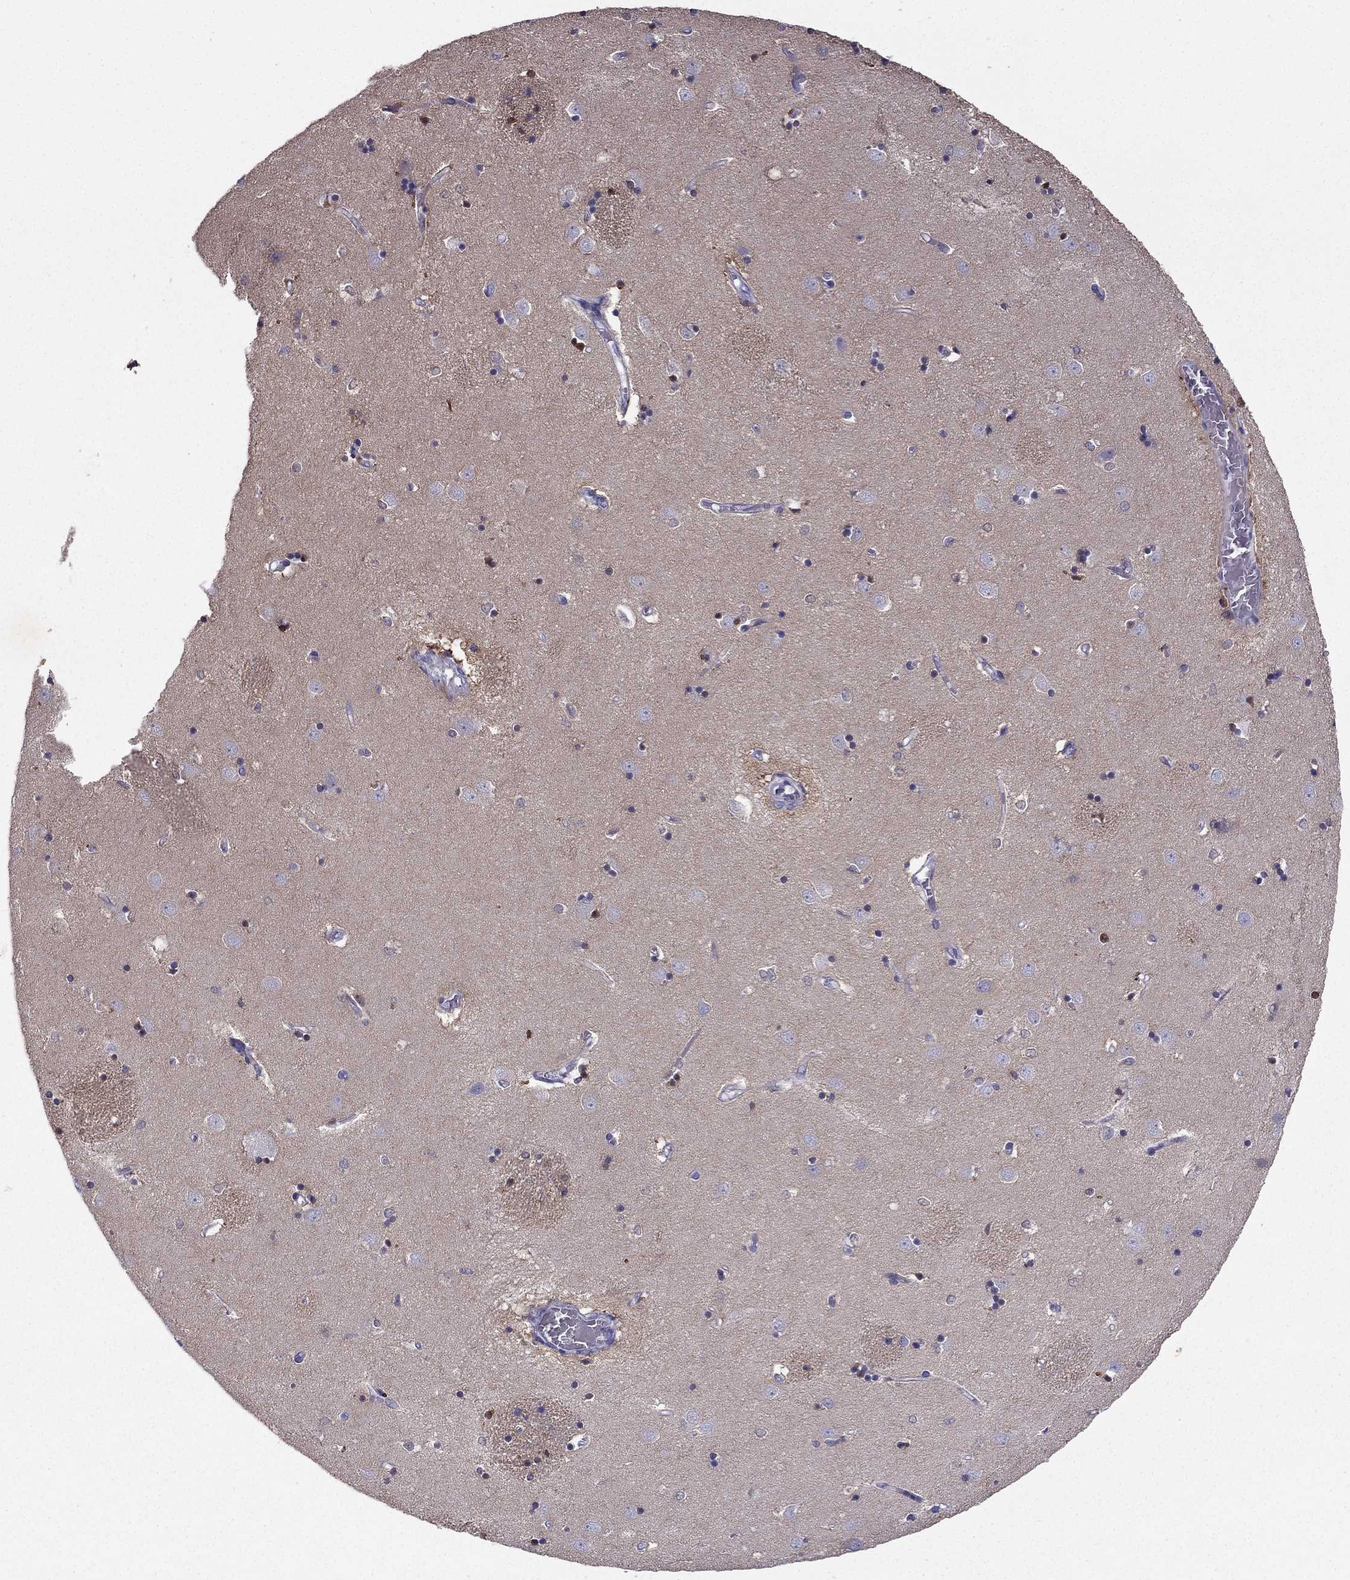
{"staining": {"intensity": "moderate", "quantity": "<25%", "location": "nuclear"}, "tissue": "caudate", "cell_type": "Glial cells", "image_type": "normal", "snomed": [{"axis": "morphology", "description": "Normal tissue, NOS"}, {"axis": "topography", "description": "Lateral ventricle wall"}], "caption": "Immunohistochemical staining of normal human caudate exhibits low levels of moderate nuclear staining in approximately <25% of glial cells.", "gene": "SYT5", "patient": {"sex": "male", "age": 54}}